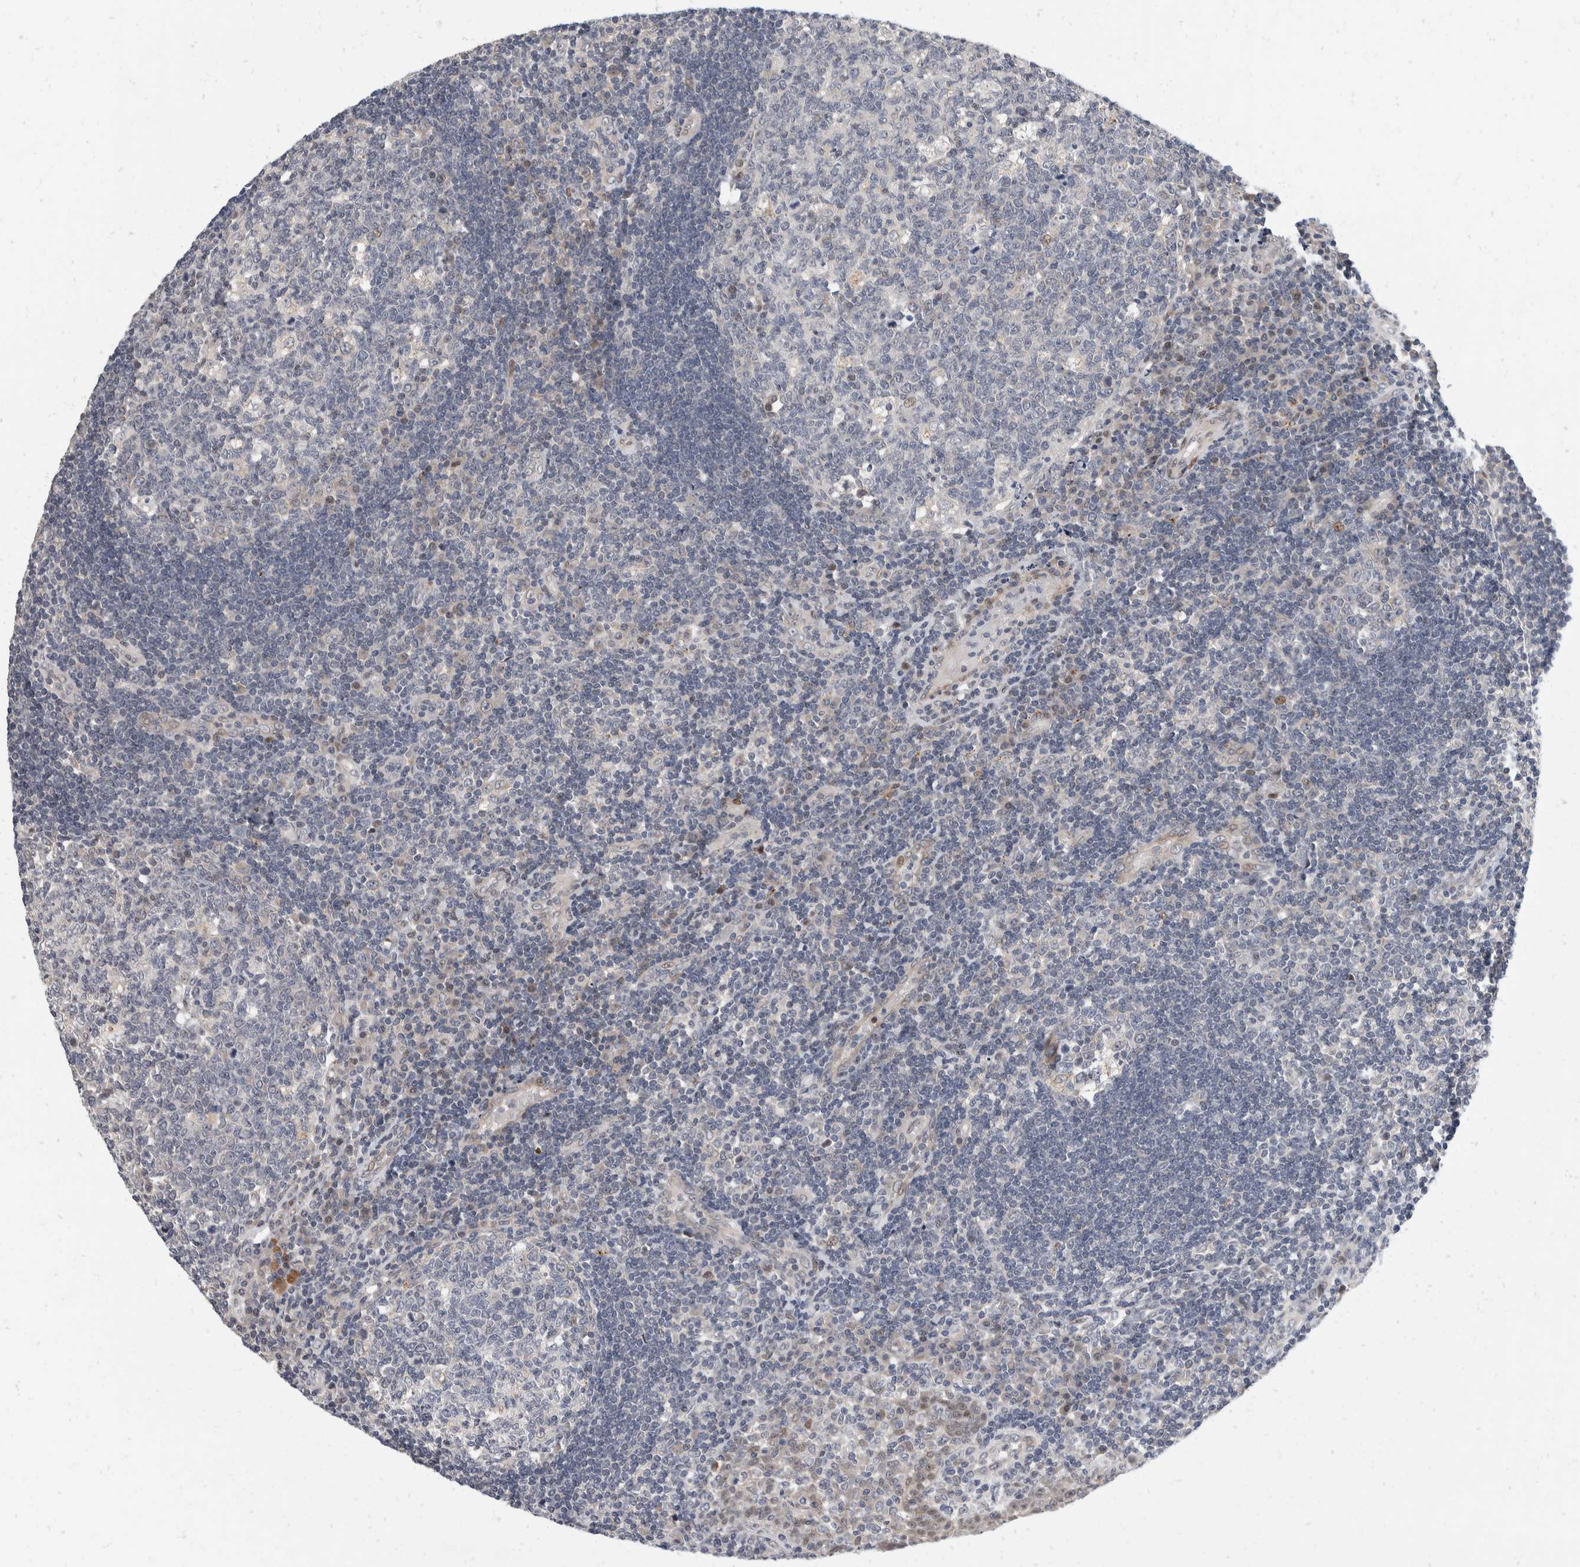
{"staining": {"intensity": "negative", "quantity": "none", "location": "none"}, "tissue": "tonsil", "cell_type": "Germinal center cells", "image_type": "normal", "snomed": [{"axis": "morphology", "description": "Normal tissue, NOS"}, {"axis": "topography", "description": "Tonsil"}], "caption": "DAB (3,3'-diaminobenzidine) immunohistochemical staining of normal tonsil demonstrates no significant positivity in germinal center cells. (Stains: DAB IHC with hematoxylin counter stain, Microscopy: brightfield microscopy at high magnification).", "gene": "ZNF703", "patient": {"sex": "female", "age": 40}}